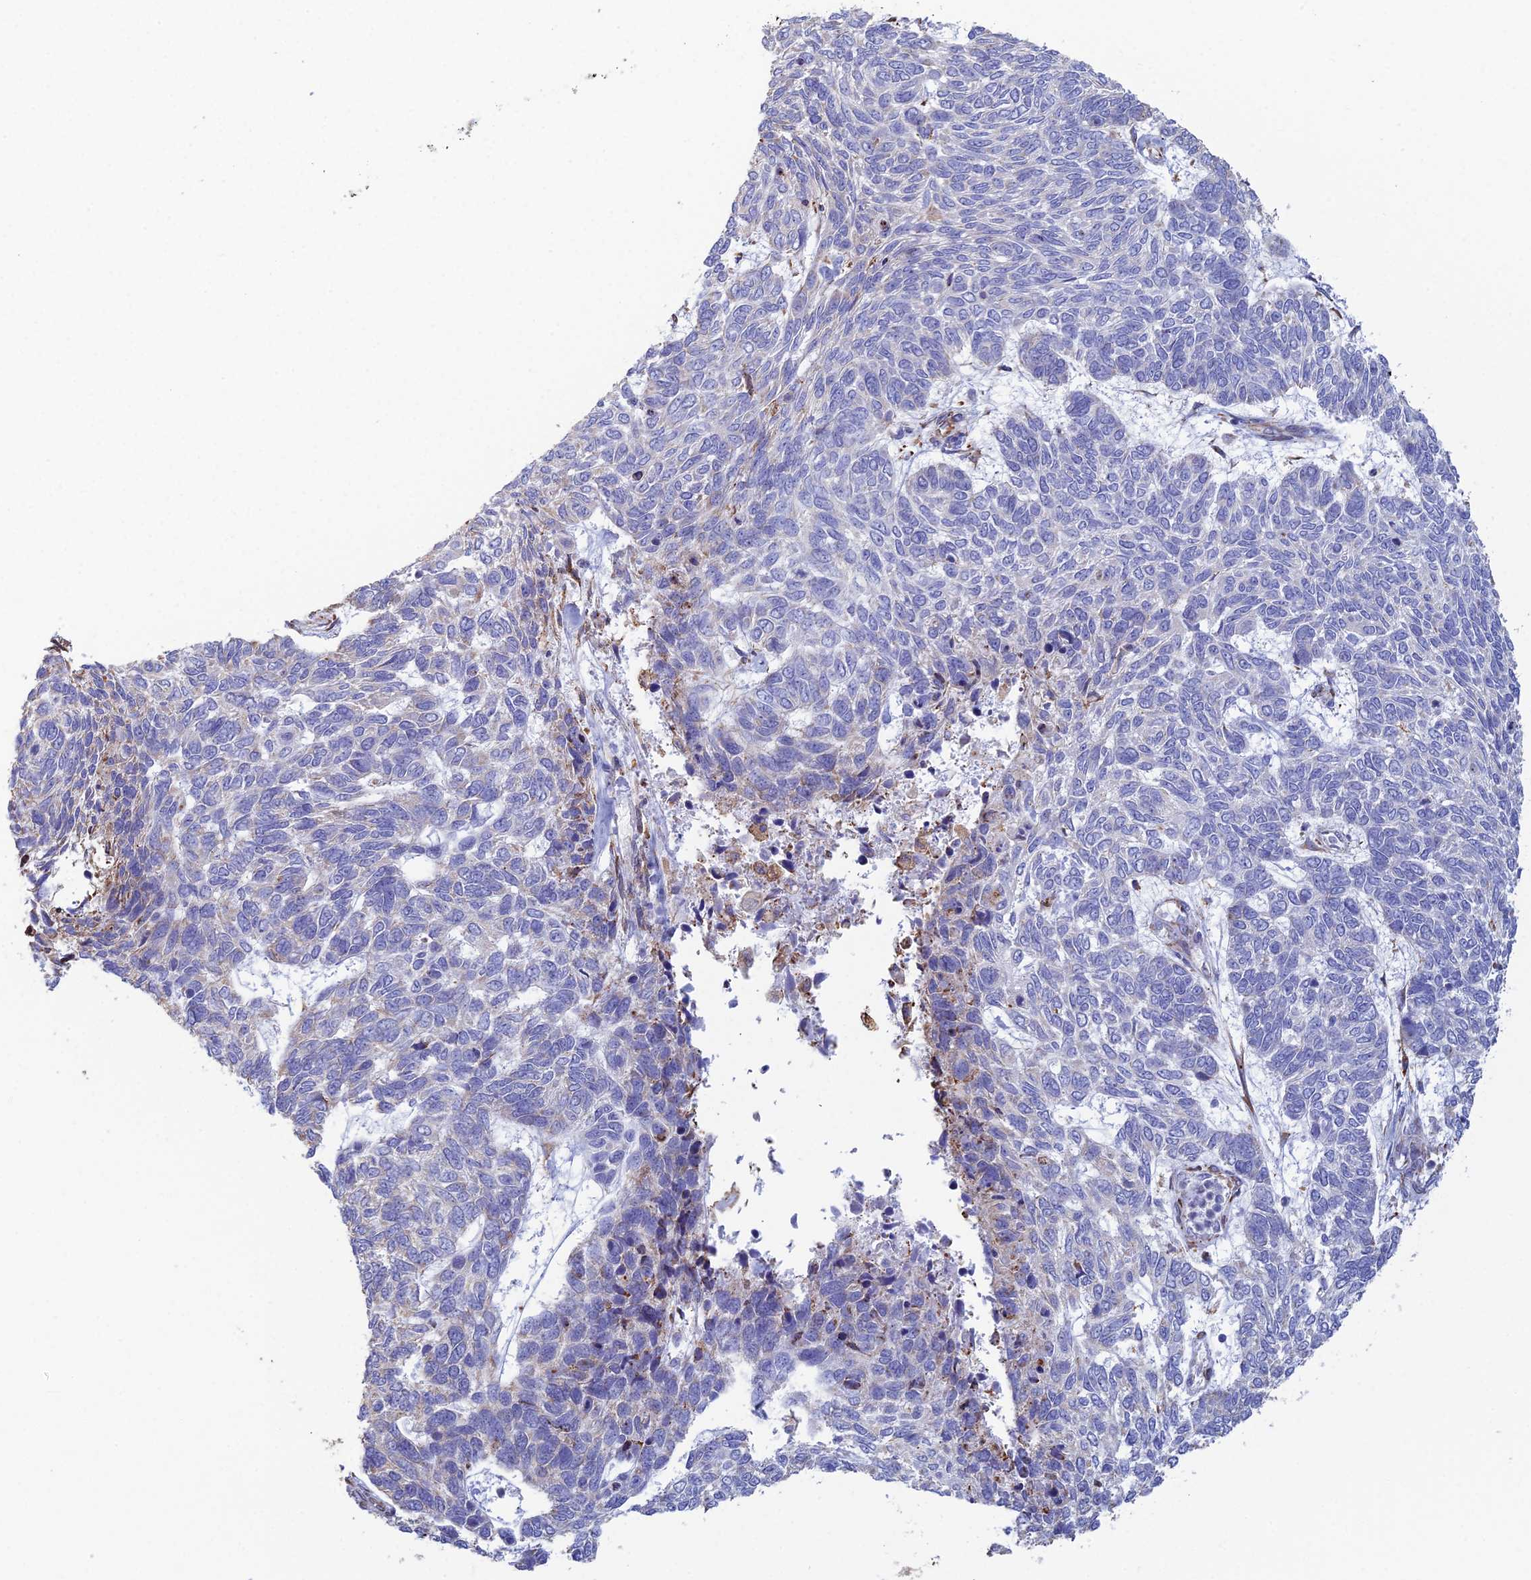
{"staining": {"intensity": "negative", "quantity": "none", "location": "none"}, "tissue": "skin cancer", "cell_type": "Tumor cells", "image_type": "cancer", "snomed": [{"axis": "morphology", "description": "Basal cell carcinoma"}, {"axis": "topography", "description": "Skin"}], "caption": "This histopathology image is of skin basal cell carcinoma stained with IHC to label a protein in brown with the nuclei are counter-stained blue. There is no staining in tumor cells. (Stains: DAB immunohistochemistry with hematoxylin counter stain, Microscopy: brightfield microscopy at high magnification).", "gene": "CLVS2", "patient": {"sex": "female", "age": 65}}